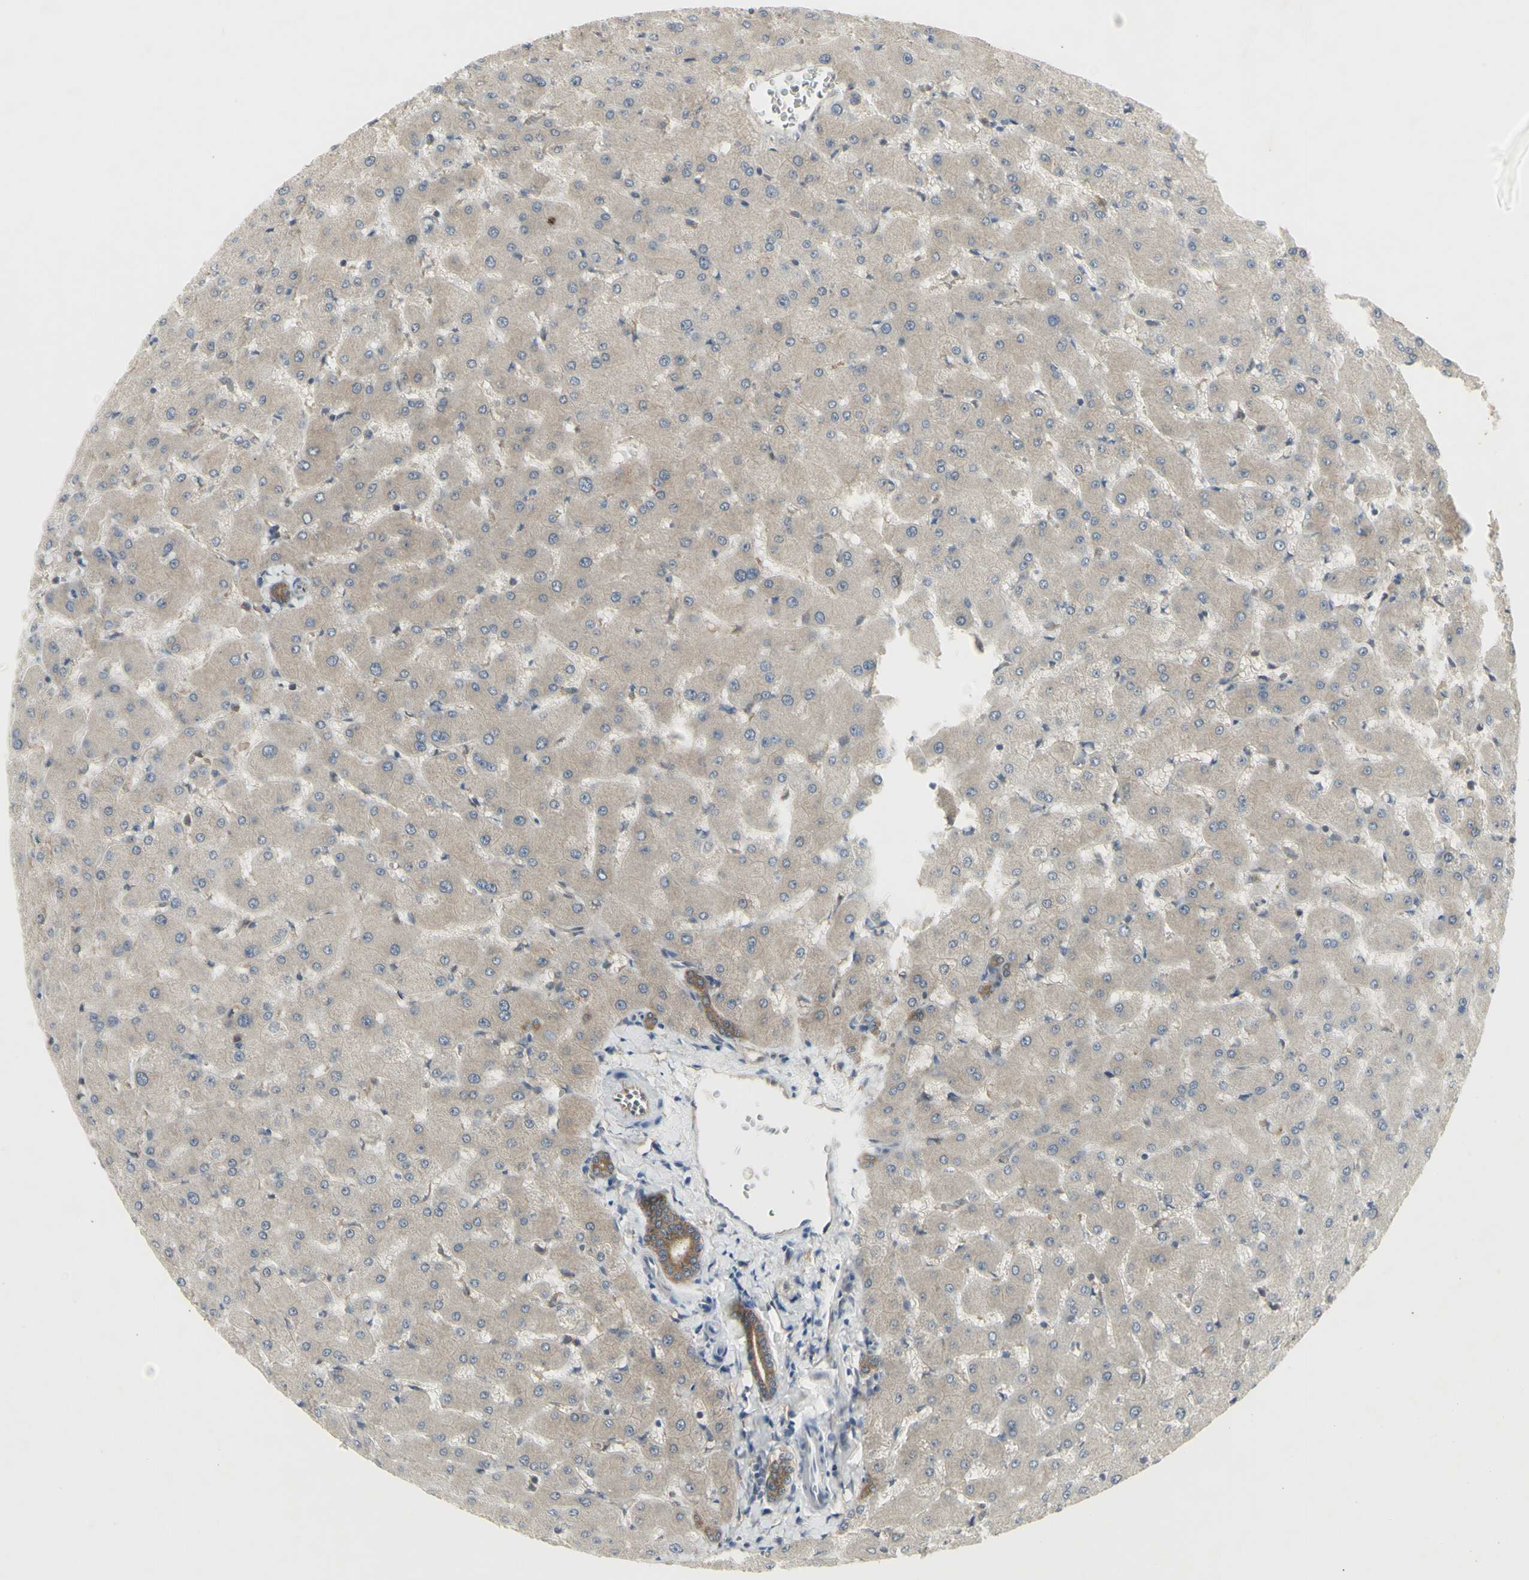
{"staining": {"intensity": "moderate", "quantity": ">75%", "location": "cytoplasmic/membranous"}, "tissue": "liver", "cell_type": "Cholangiocytes", "image_type": "normal", "snomed": [{"axis": "morphology", "description": "Normal tissue, NOS"}, {"axis": "topography", "description": "Liver"}], "caption": "Immunohistochemical staining of benign human liver demonstrates >75% levels of moderate cytoplasmic/membranous protein expression in about >75% of cholangiocytes.", "gene": "CHURC1", "patient": {"sex": "female", "age": 63}}